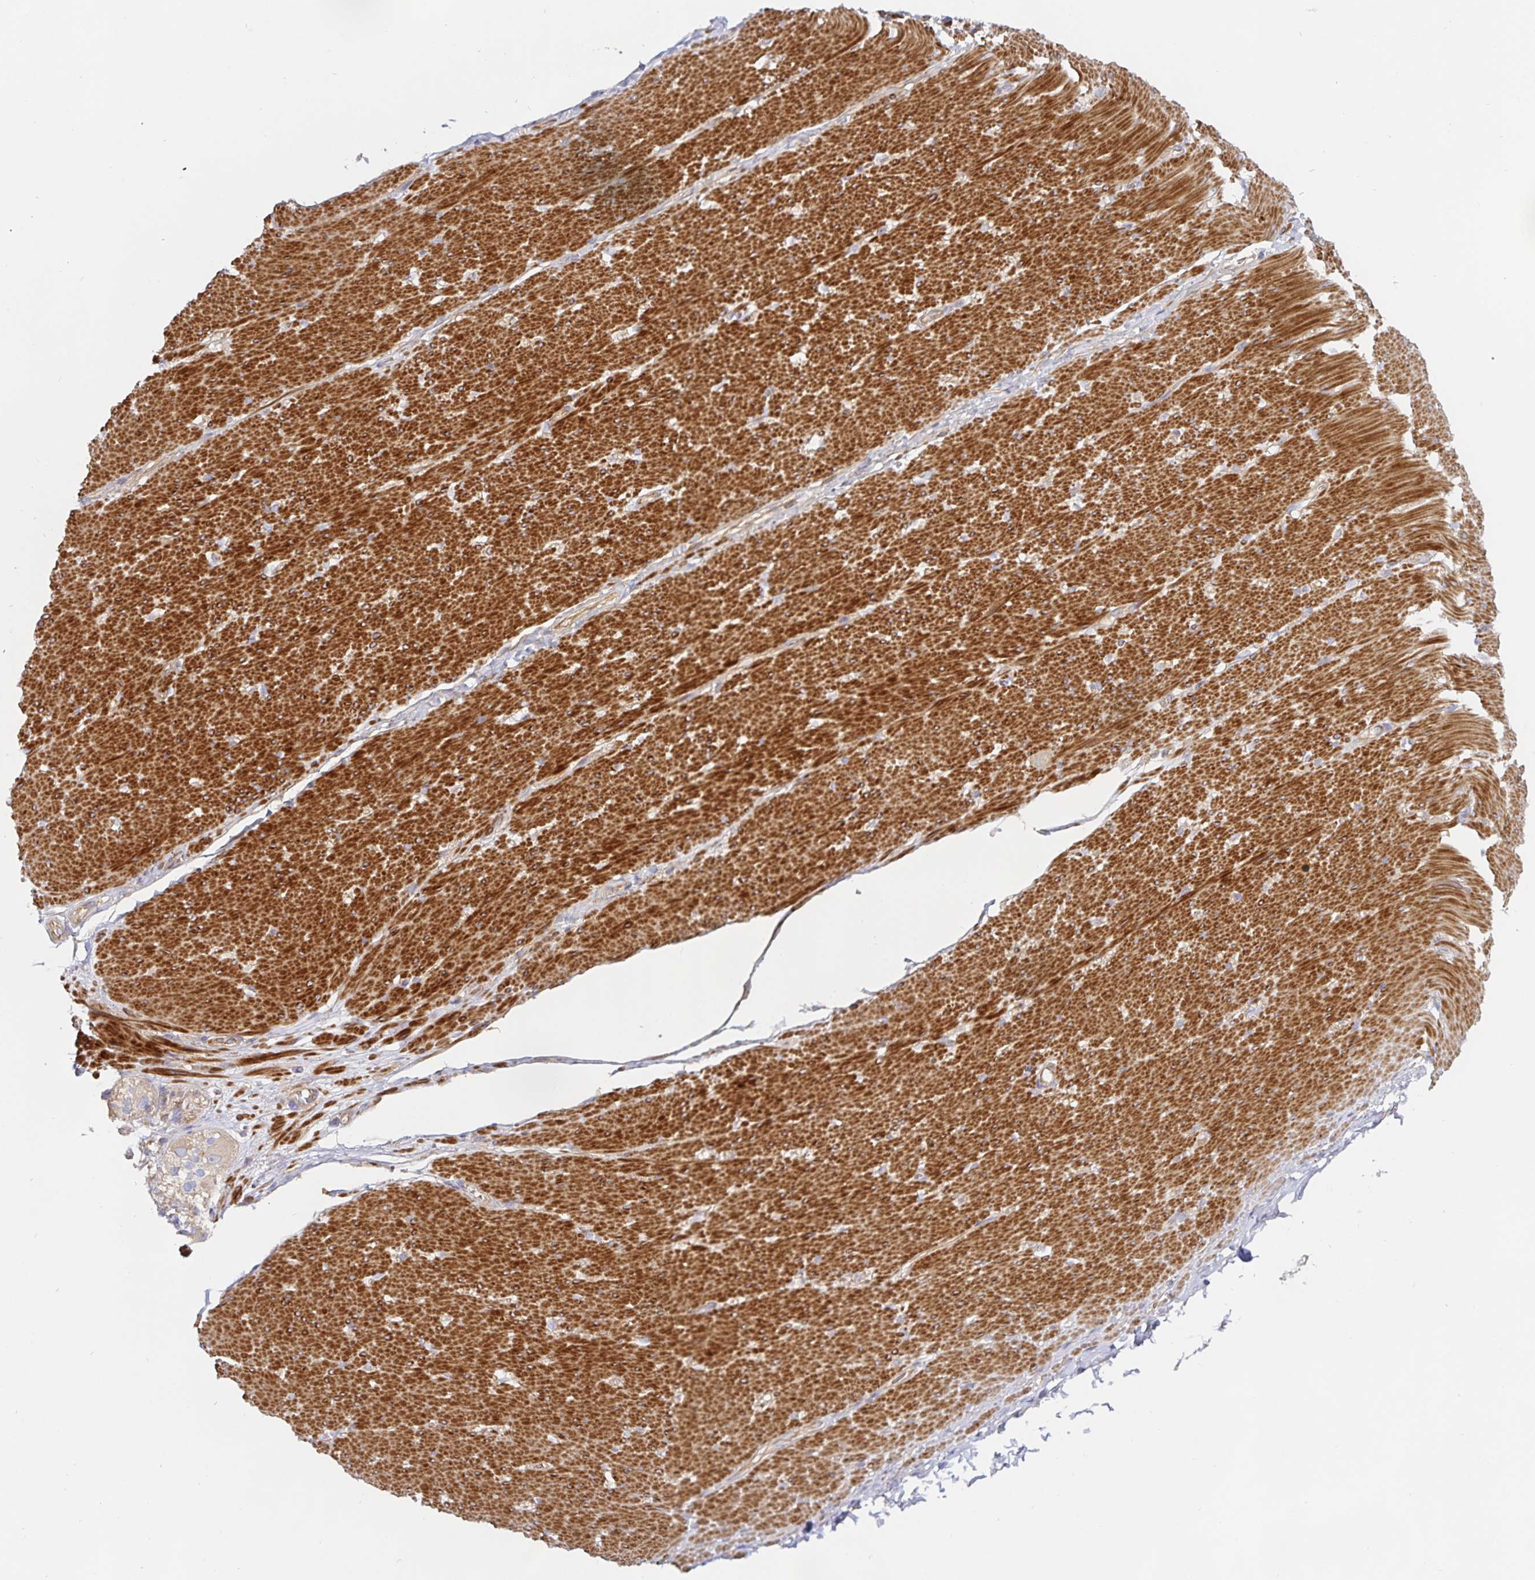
{"staining": {"intensity": "strong", "quantity": ">75%", "location": "cytoplasmic/membranous"}, "tissue": "smooth muscle", "cell_type": "Smooth muscle cells", "image_type": "normal", "snomed": [{"axis": "morphology", "description": "Normal tissue, NOS"}, {"axis": "topography", "description": "Smooth muscle"}, {"axis": "topography", "description": "Rectum"}], "caption": "Strong cytoplasmic/membranous protein staining is seen in about >75% of smooth muscle cells in smooth muscle. Nuclei are stained in blue.", "gene": "METTL22", "patient": {"sex": "male", "age": 53}}